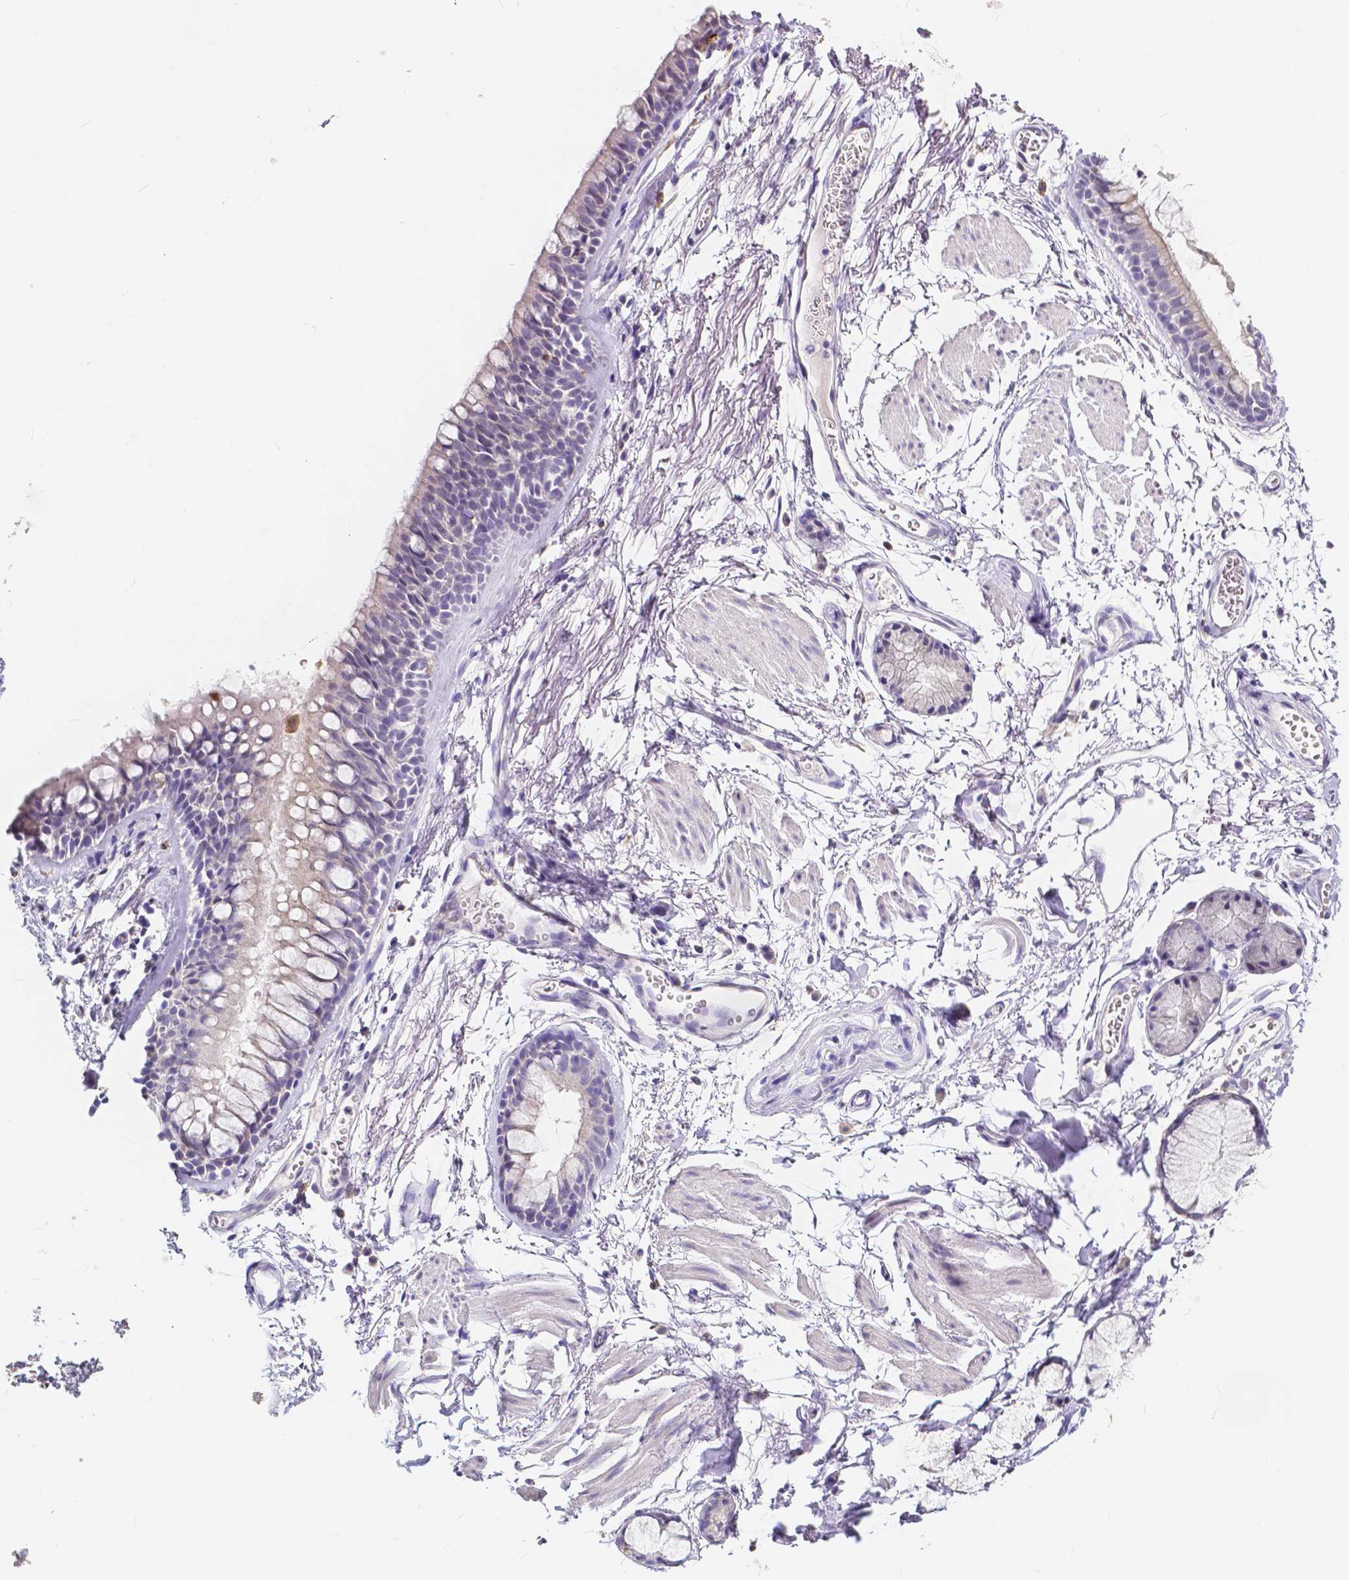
{"staining": {"intensity": "negative", "quantity": "none", "location": "none"}, "tissue": "adipose tissue", "cell_type": "Adipocytes", "image_type": "normal", "snomed": [{"axis": "morphology", "description": "Normal tissue, NOS"}, {"axis": "topography", "description": "Cartilage tissue"}, {"axis": "topography", "description": "Bronchus"}], "caption": "Immunohistochemical staining of normal human adipose tissue exhibits no significant positivity in adipocytes.", "gene": "ACP5", "patient": {"sex": "female", "age": 79}}